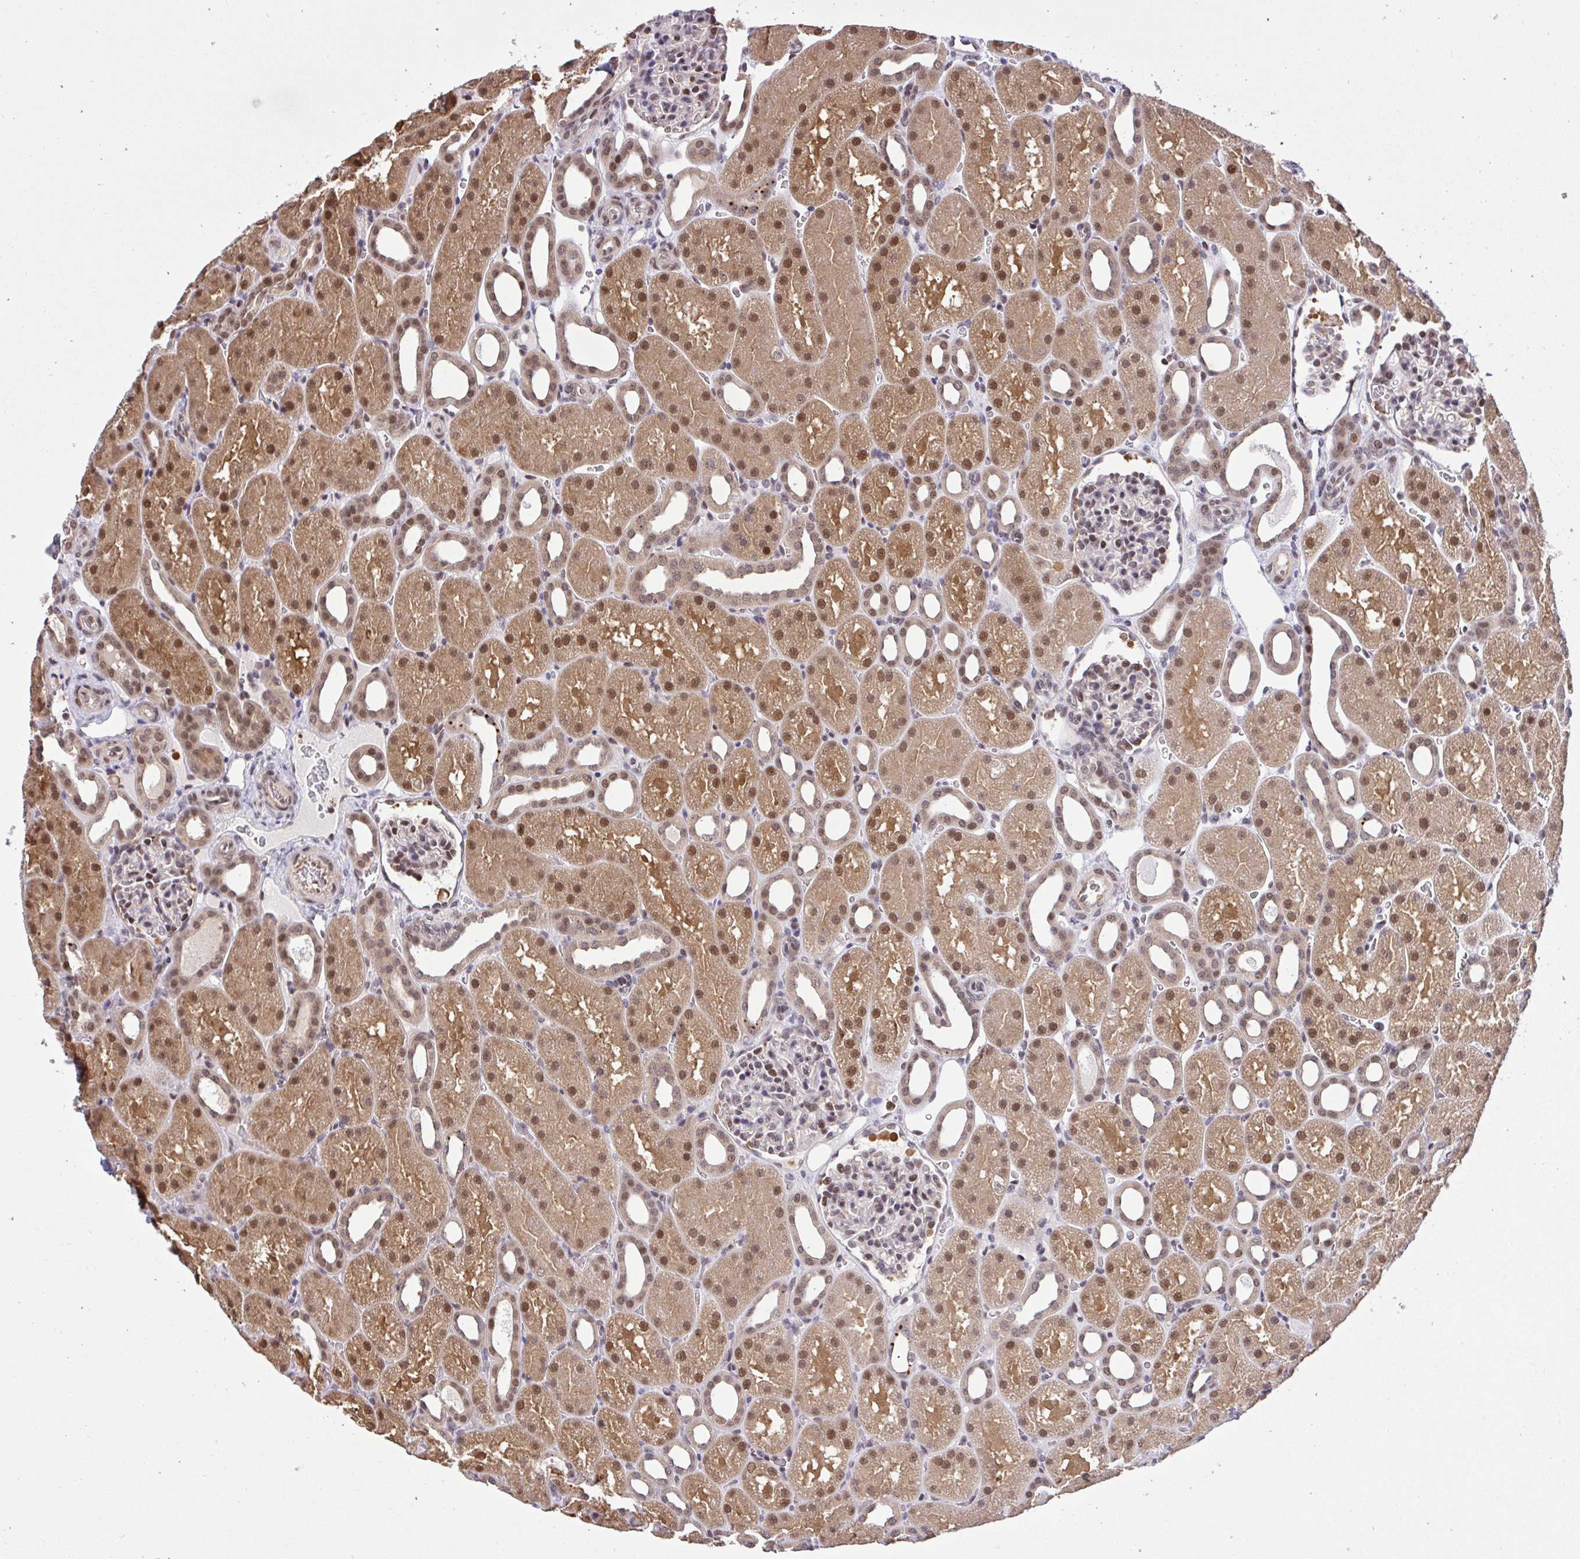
{"staining": {"intensity": "moderate", "quantity": "<25%", "location": "cytoplasmic/membranous,nuclear"}, "tissue": "kidney", "cell_type": "Cells in glomeruli", "image_type": "normal", "snomed": [{"axis": "morphology", "description": "Normal tissue, NOS"}, {"axis": "topography", "description": "Kidney"}], "caption": "Cells in glomeruli show moderate cytoplasmic/membranous,nuclear staining in about <25% of cells in unremarkable kidney.", "gene": "GLIS3", "patient": {"sex": "male", "age": 2}}